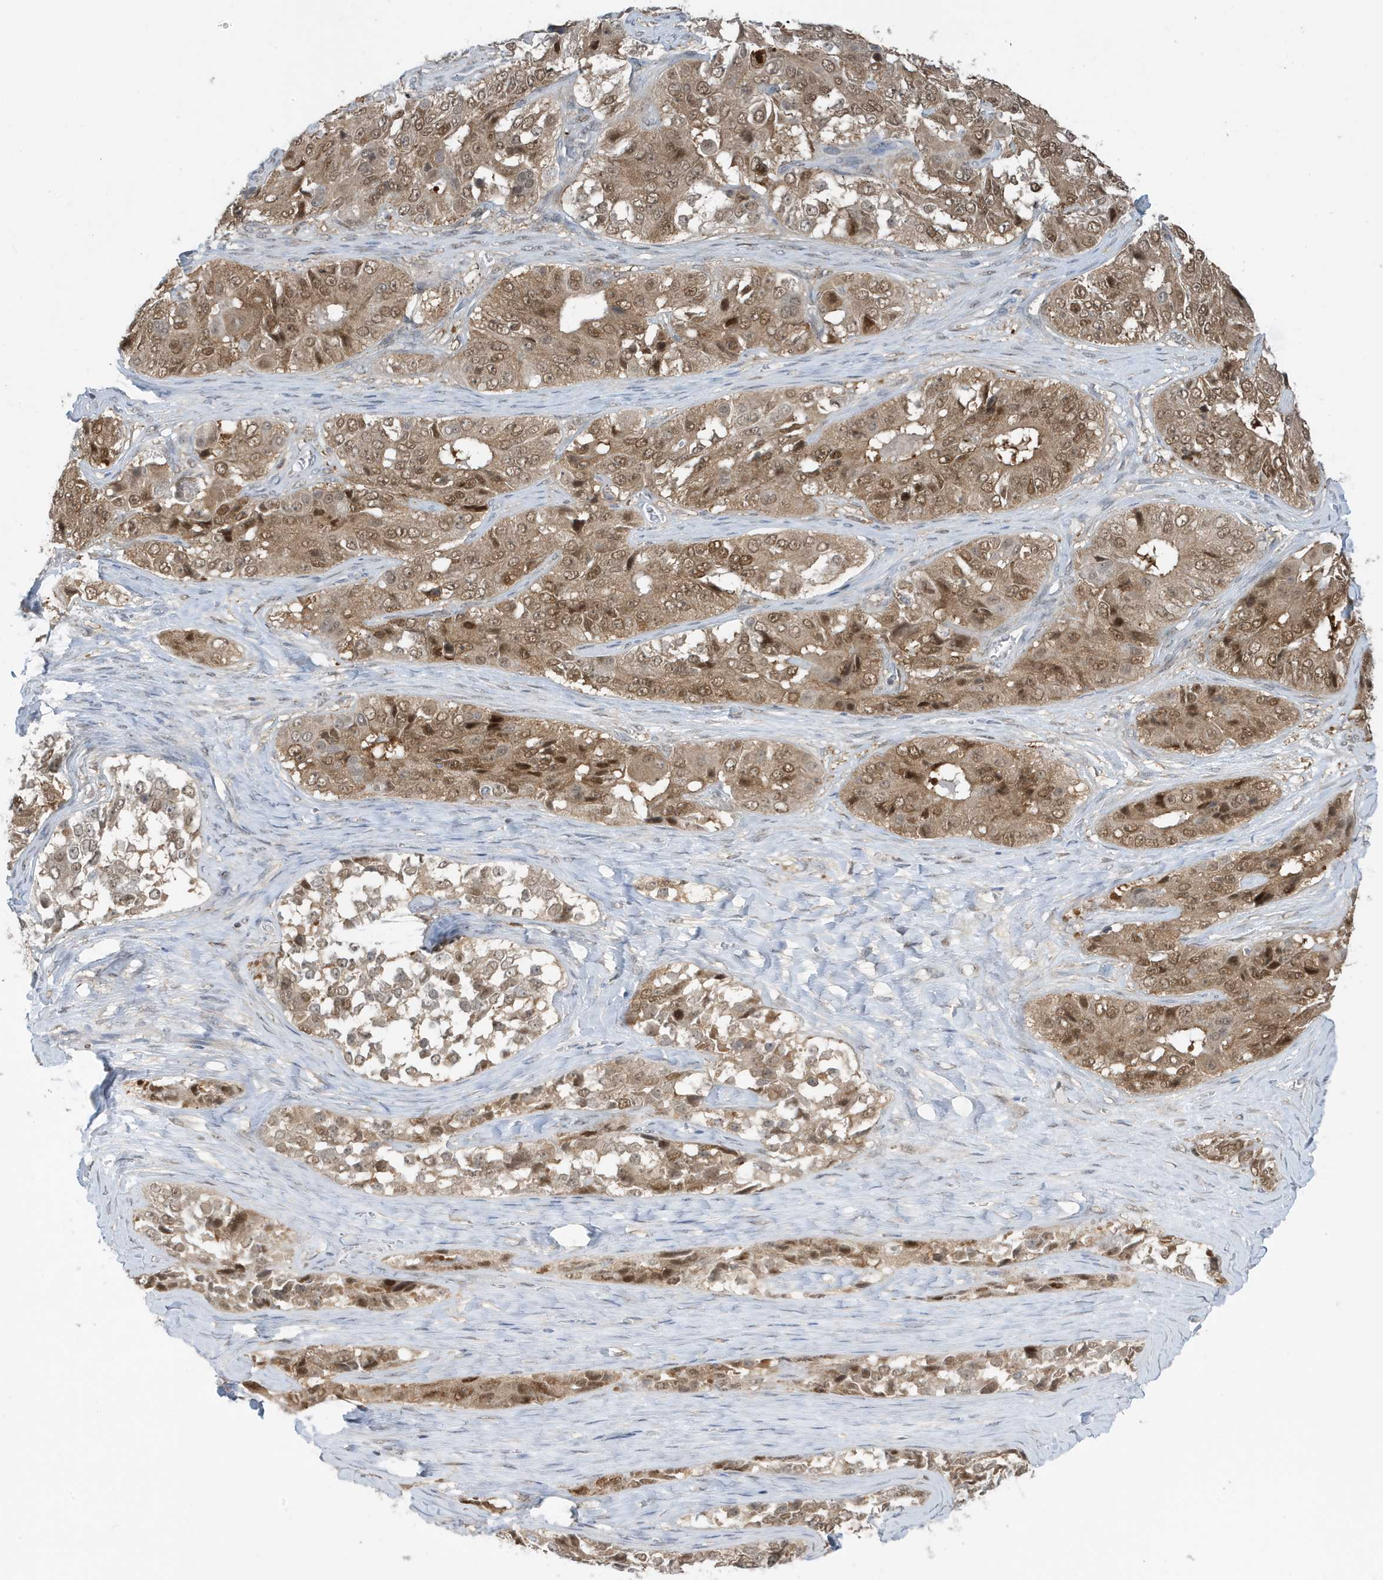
{"staining": {"intensity": "moderate", "quantity": ">75%", "location": "cytoplasmic/membranous,nuclear"}, "tissue": "ovarian cancer", "cell_type": "Tumor cells", "image_type": "cancer", "snomed": [{"axis": "morphology", "description": "Carcinoma, endometroid"}, {"axis": "topography", "description": "Ovary"}], "caption": "The histopathology image demonstrates immunohistochemical staining of ovarian cancer. There is moderate cytoplasmic/membranous and nuclear staining is identified in approximately >75% of tumor cells.", "gene": "OGA", "patient": {"sex": "female", "age": 51}}